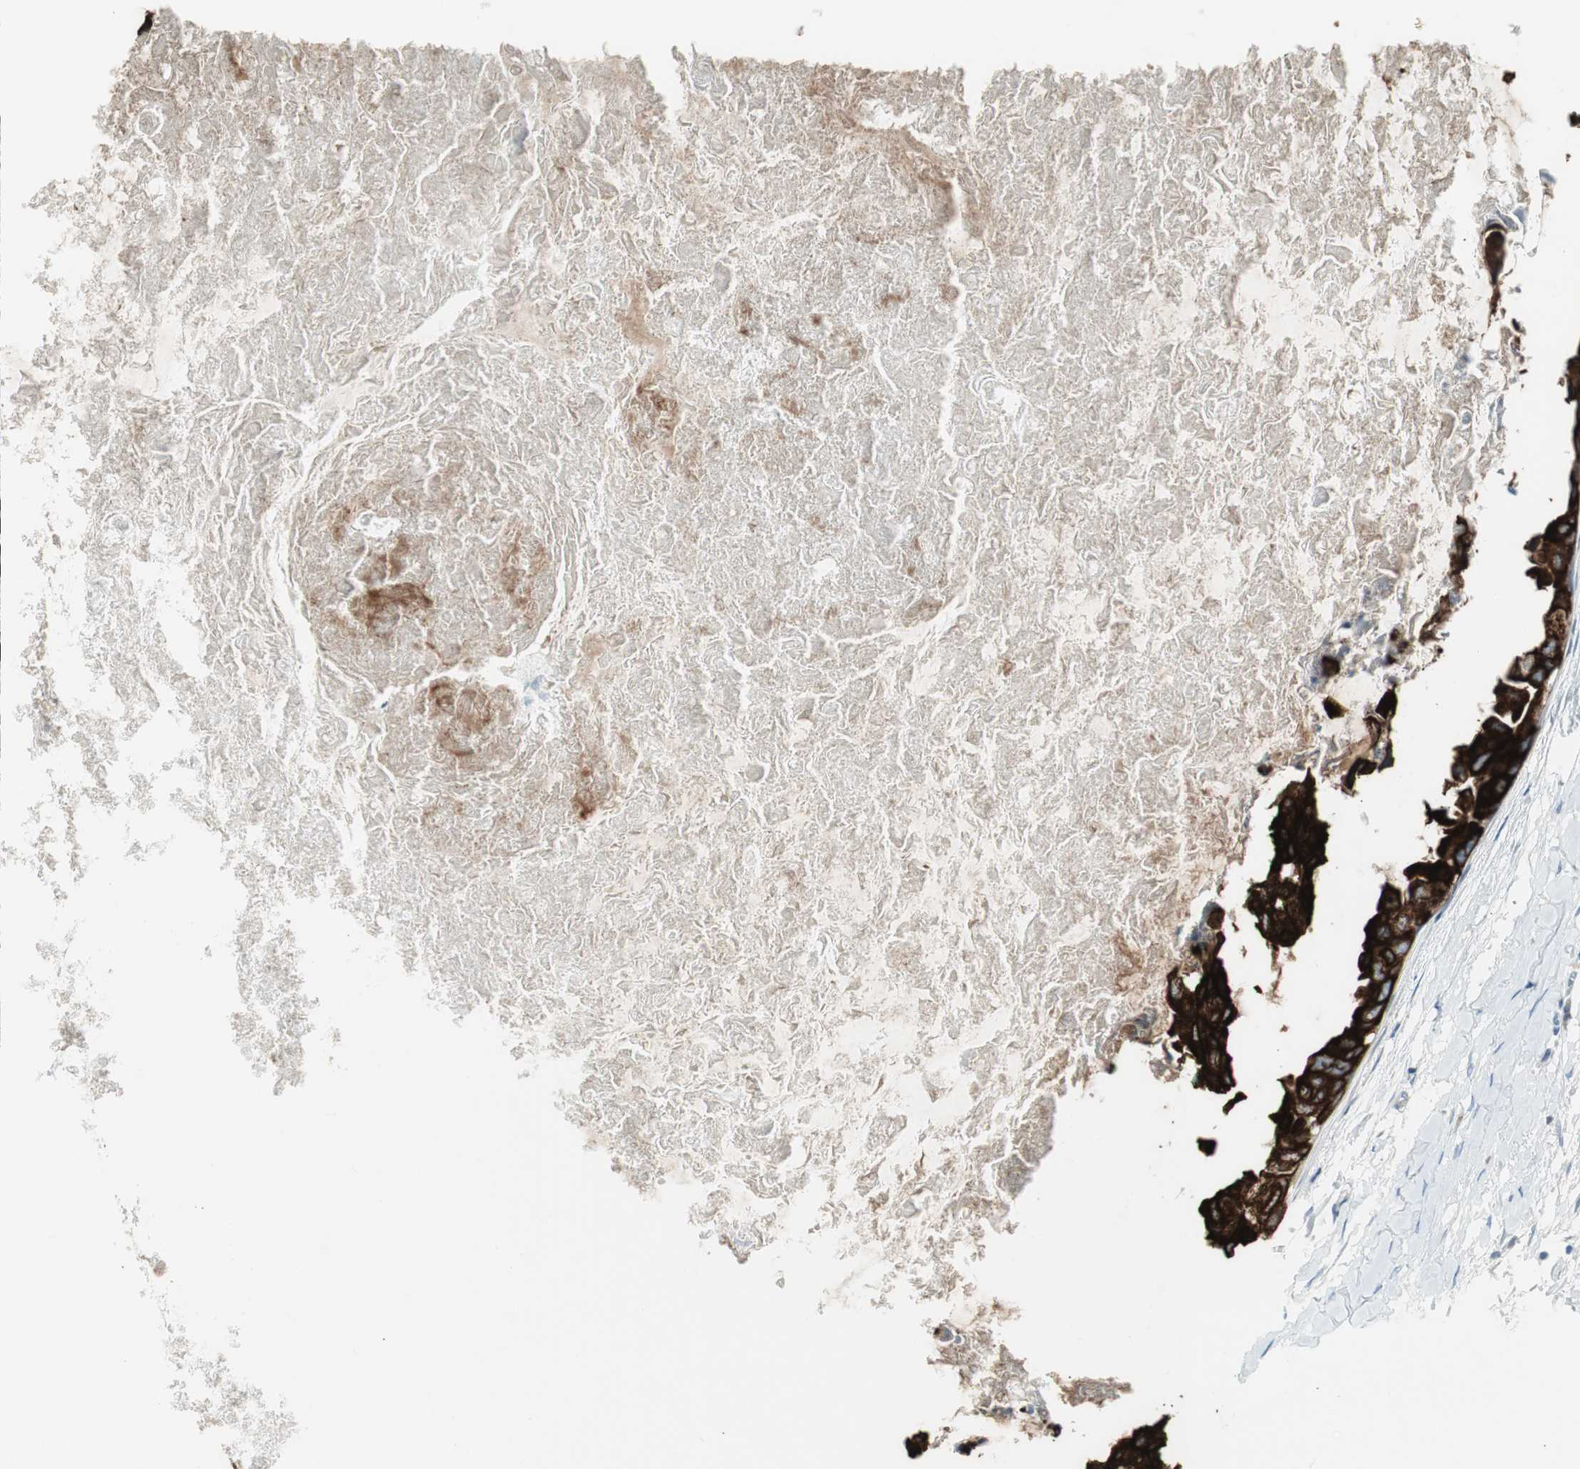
{"staining": {"intensity": "strong", "quantity": ">75%", "location": "cytoplasmic/membranous"}, "tissue": "breast cancer", "cell_type": "Tumor cells", "image_type": "cancer", "snomed": [{"axis": "morphology", "description": "Duct carcinoma"}, {"axis": "topography", "description": "Breast"}], "caption": "Breast cancer (intraductal carcinoma) was stained to show a protein in brown. There is high levels of strong cytoplasmic/membranous positivity in about >75% of tumor cells. Immunohistochemistry stains the protein in brown and the nuclei are stained blue.", "gene": "AGR2", "patient": {"sex": "female", "age": 40}}